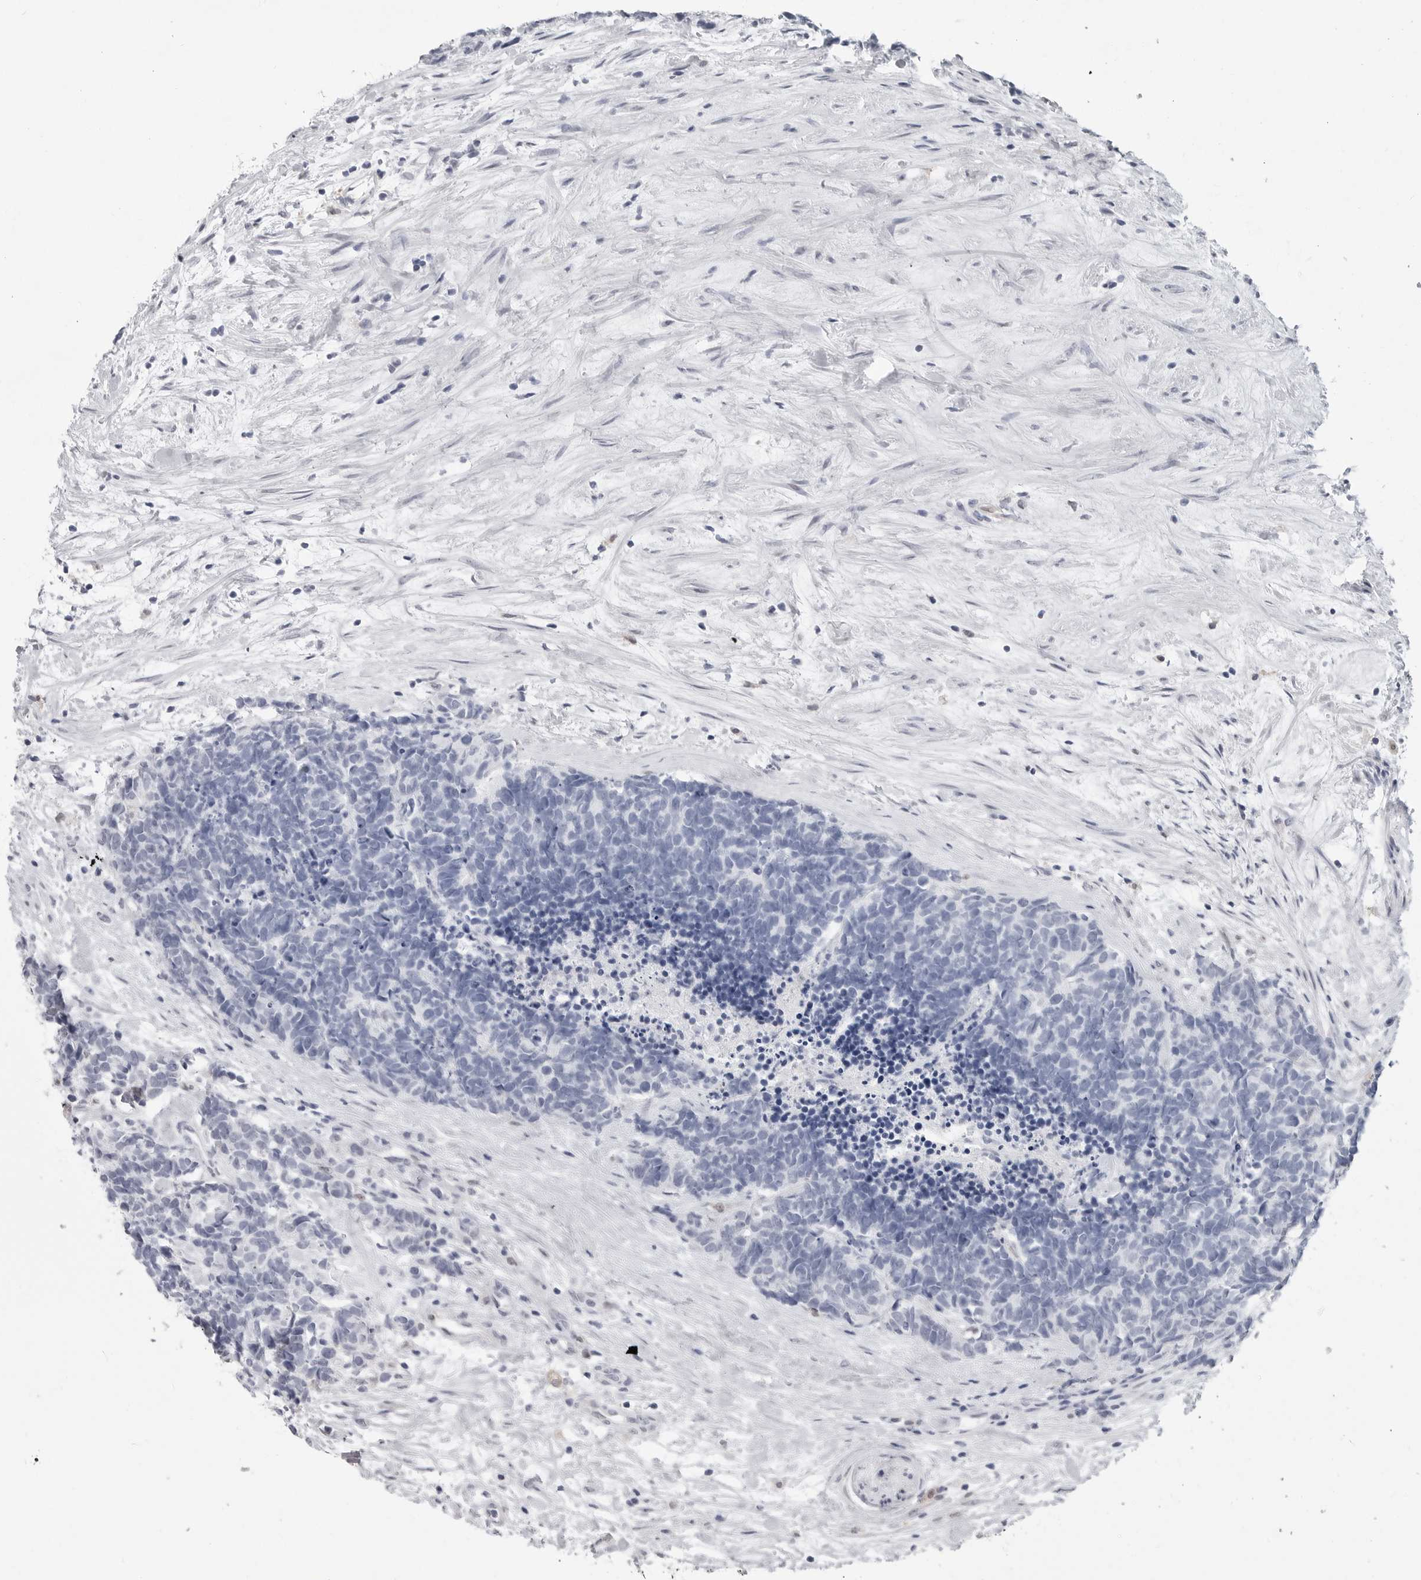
{"staining": {"intensity": "negative", "quantity": "none", "location": "none"}, "tissue": "carcinoid", "cell_type": "Tumor cells", "image_type": "cancer", "snomed": [{"axis": "morphology", "description": "Carcinoma, NOS"}, {"axis": "morphology", "description": "Carcinoid, malignant, NOS"}, {"axis": "topography", "description": "Urinary bladder"}], "caption": "An IHC micrograph of carcinoma is shown. There is no staining in tumor cells of carcinoma. (DAB (3,3'-diaminobenzidine) IHC visualized using brightfield microscopy, high magnification).", "gene": "PNPO", "patient": {"sex": "male", "age": 57}}